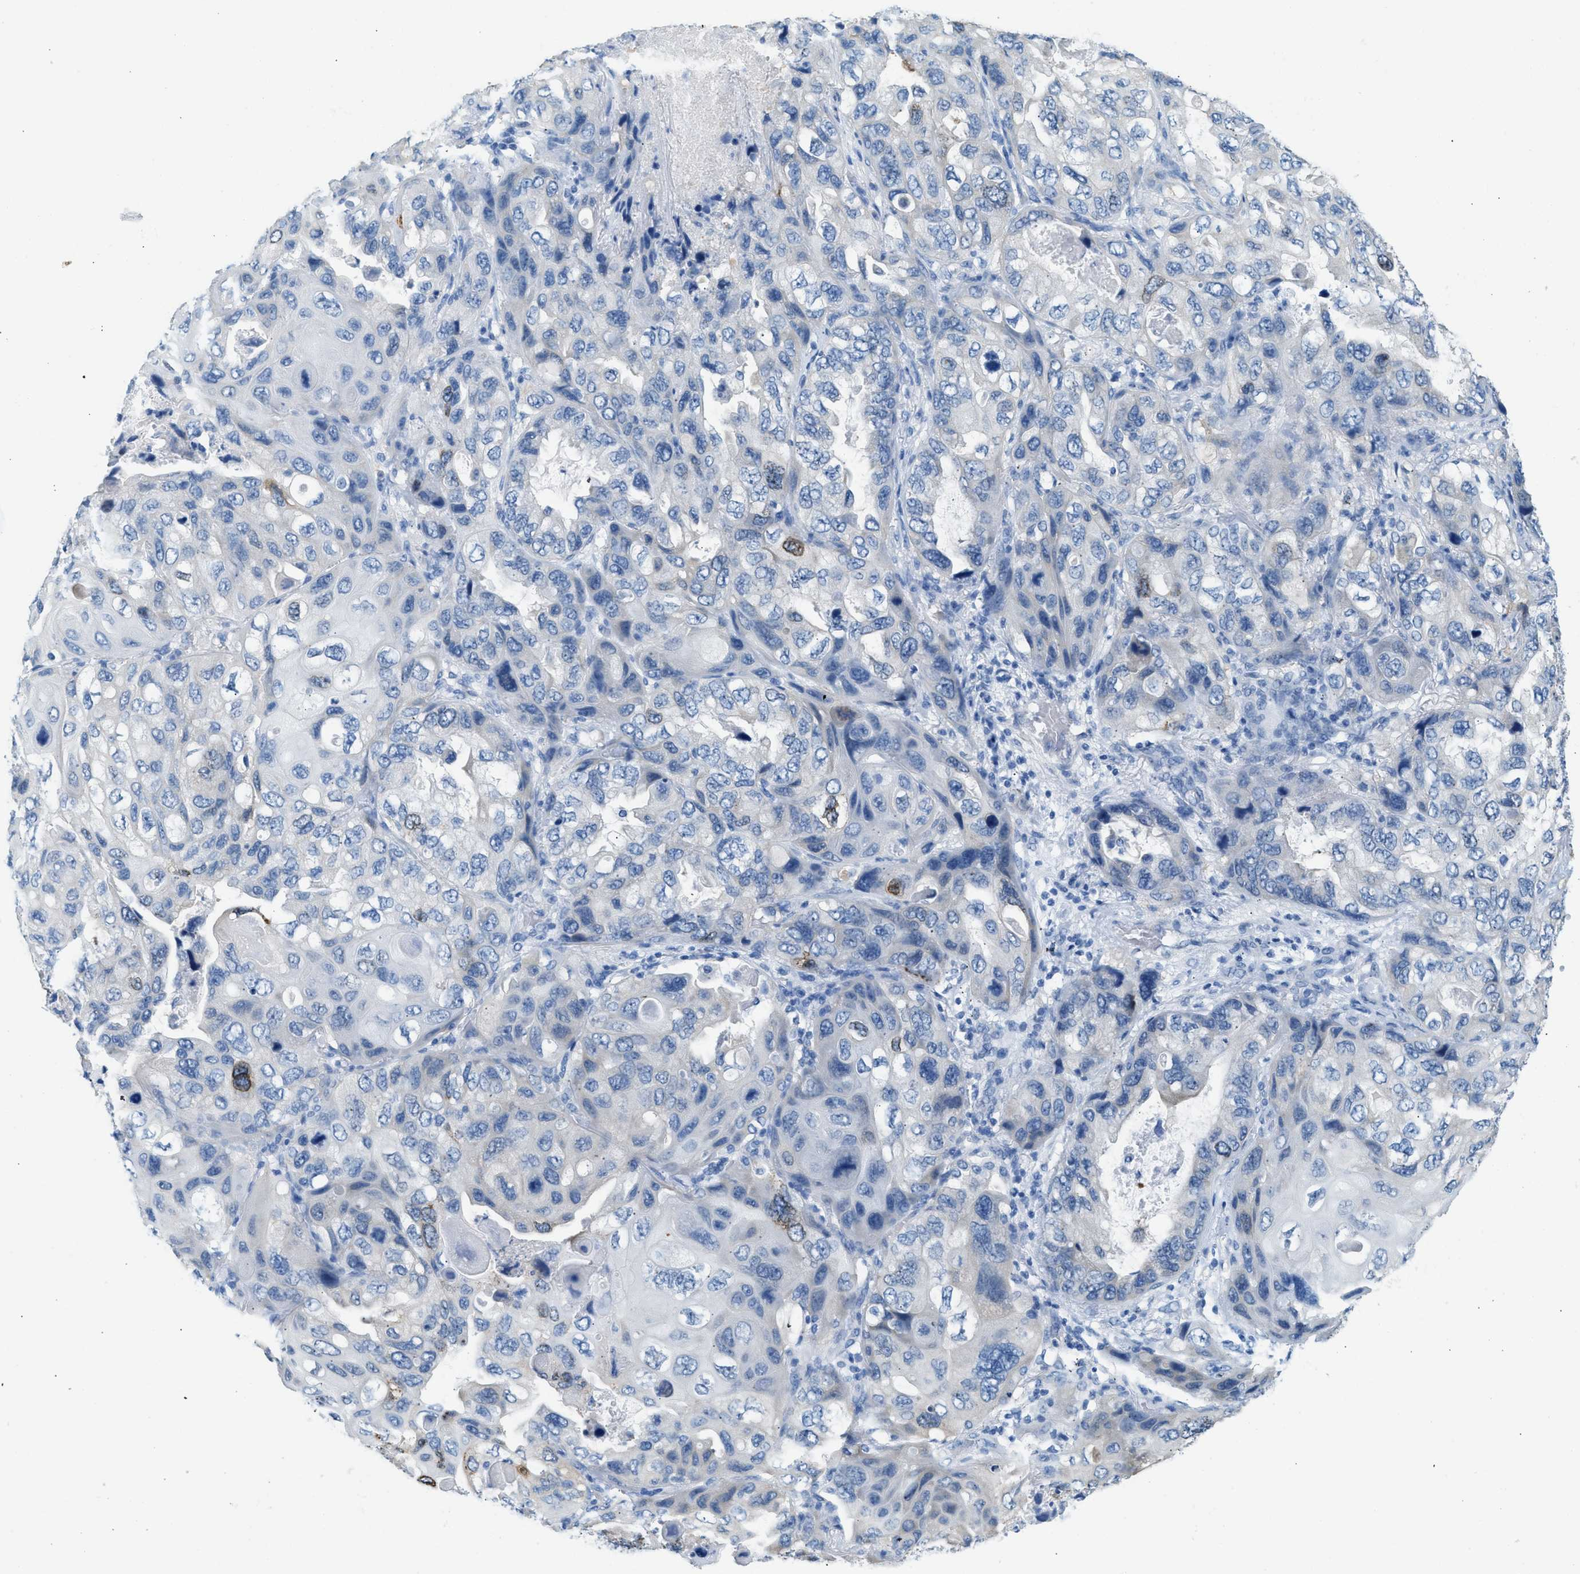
{"staining": {"intensity": "negative", "quantity": "none", "location": "none"}, "tissue": "lung cancer", "cell_type": "Tumor cells", "image_type": "cancer", "snomed": [{"axis": "morphology", "description": "Squamous cell carcinoma, NOS"}, {"axis": "topography", "description": "Lung"}], "caption": "High power microscopy micrograph of an immunohistochemistry (IHC) image of lung cancer, revealing no significant staining in tumor cells.", "gene": "SPAM1", "patient": {"sex": "female", "age": 73}}